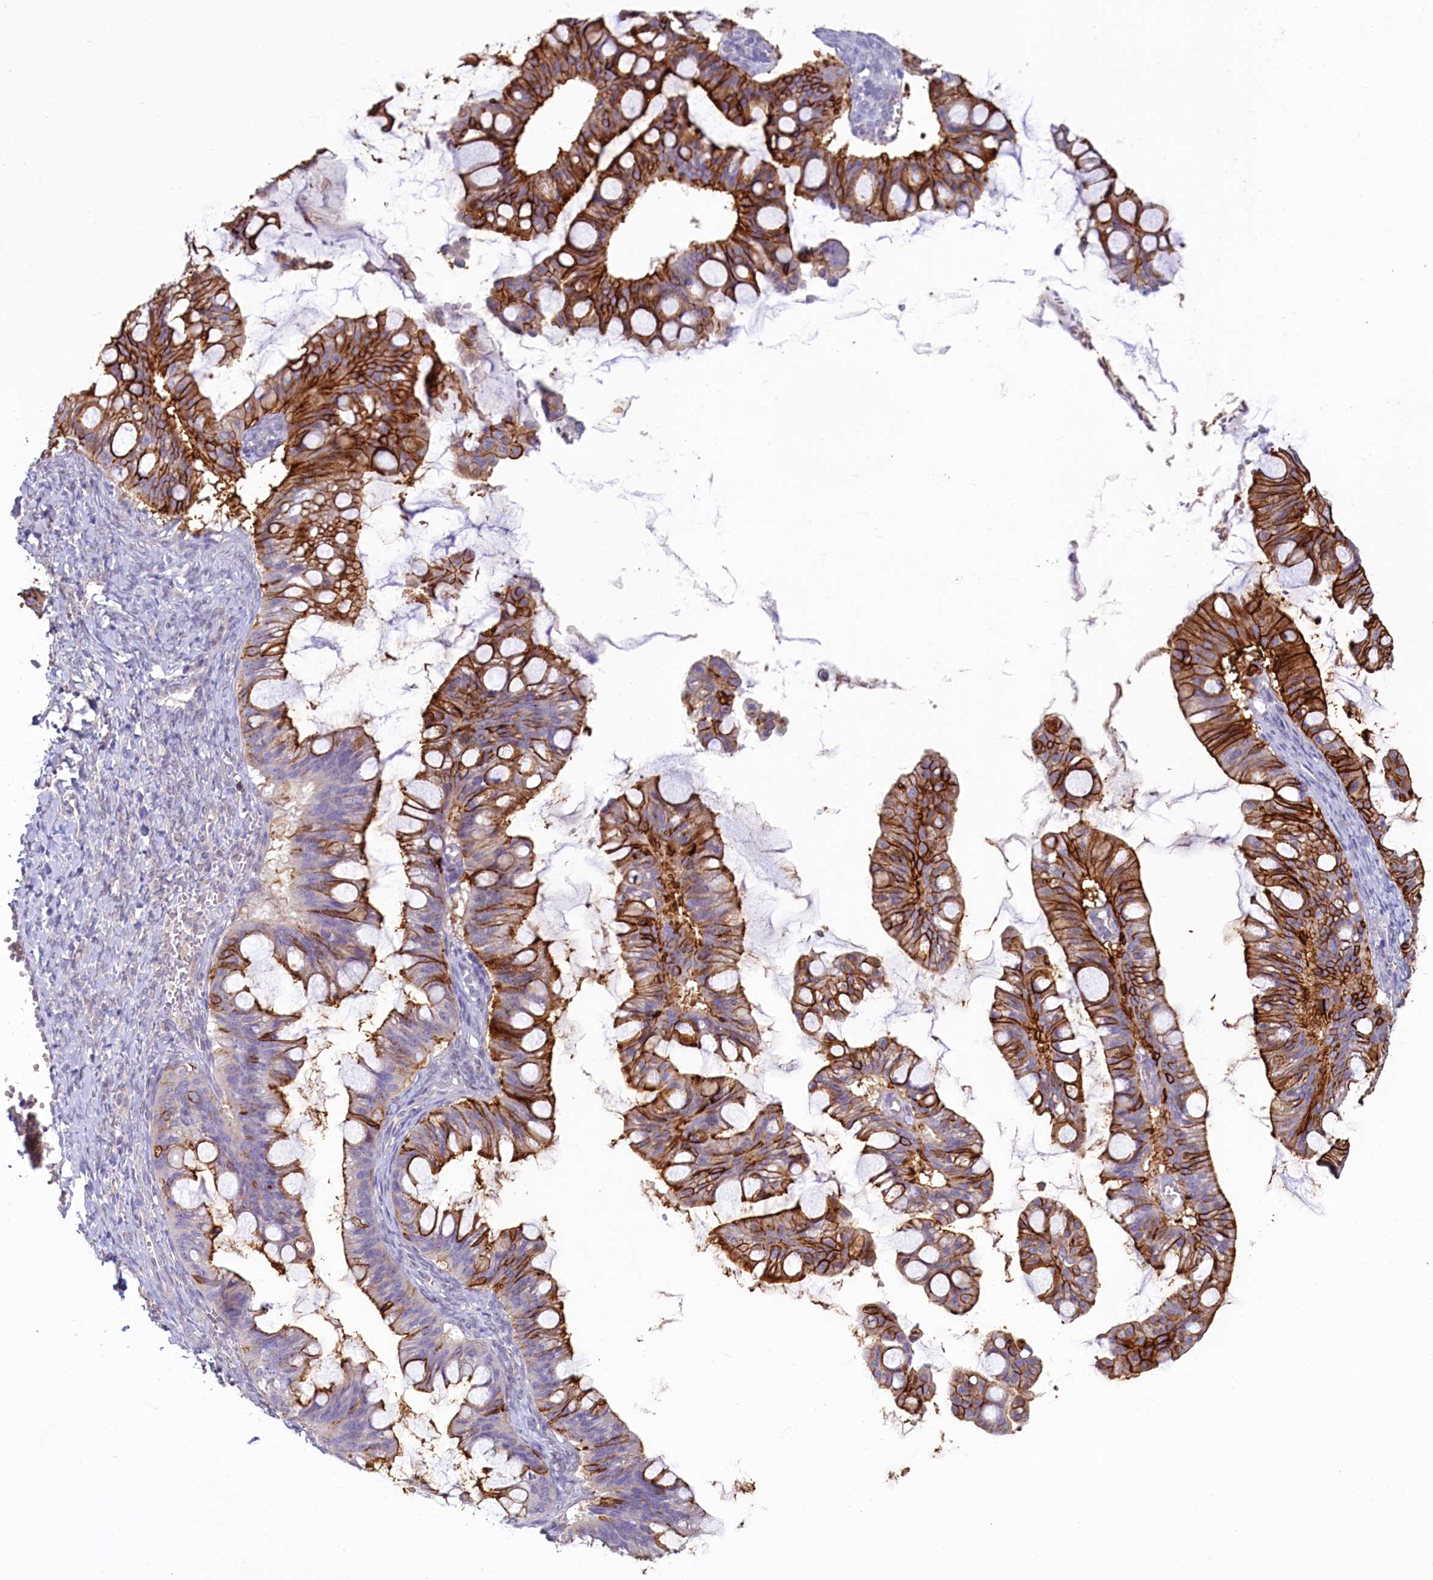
{"staining": {"intensity": "strong", "quantity": ">75%", "location": "cytoplasmic/membranous"}, "tissue": "ovarian cancer", "cell_type": "Tumor cells", "image_type": "cancer", "snomed": [{"axis": "morphology", "description": "Cystadenocarcinoma, mucinous, NOS"}, {"axis": "topography", "description": "Ovary"}], "caption": "Ovarian mucinous cystadenocarcinoma was stained to show a protein in brown. There is high levels of strong cytoplasmic/membranous positivity in about >75% of tumor cells.", "gene": "PDE6D", "patient": {"sex": "female", "age": 73}}